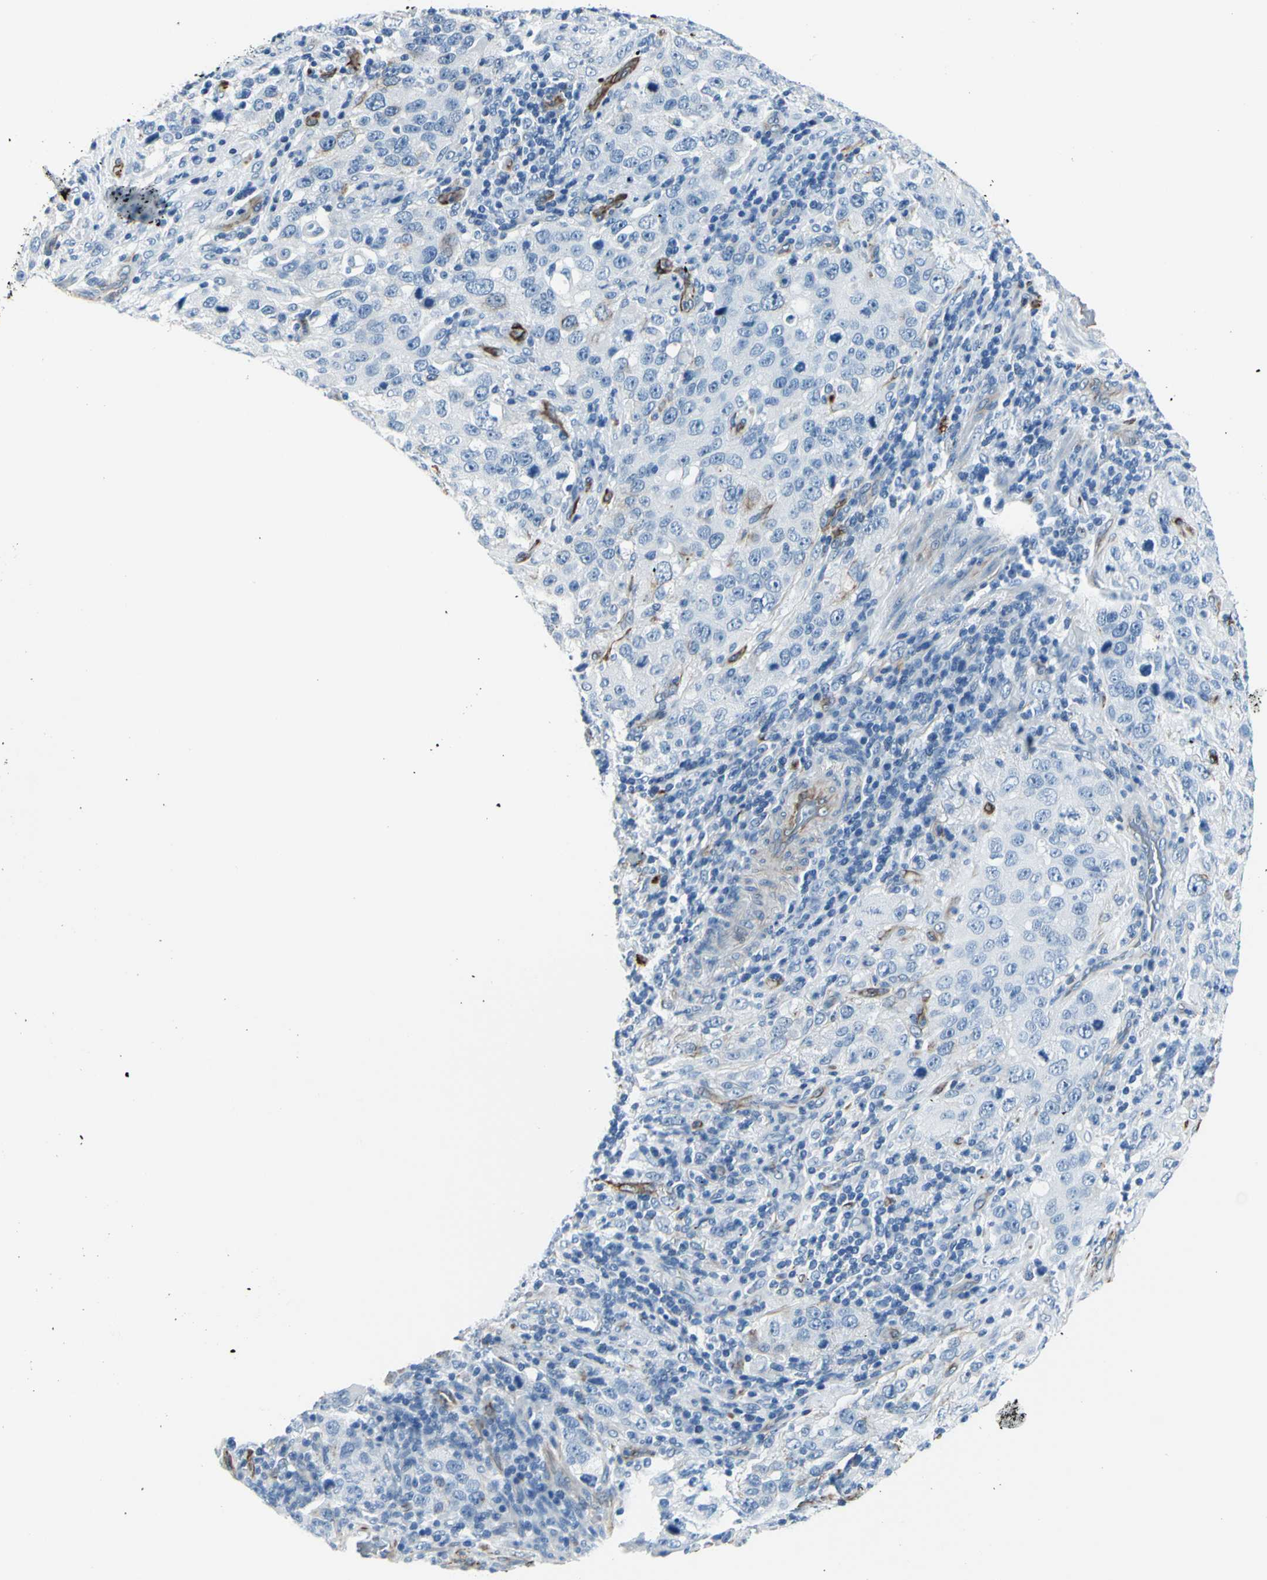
{"staining": {"intensity": "negative", "quantity": "none", "location": "none"}, "tissue": "stomach cancer", "cell_type": "Tumor cells", "image_type": "cancer", "snomed": [{"axis": "morphology", "description": "Normal tissue, NOS"}, {"axis": "morphology", "description": "Adenocarcinoma, NOS"}, {"axis": "topography", "description": "Stomach"}], "caption": "Stomach cancer (adenocarcinoma) was stained to show a protein in brown. There is no significant staining in tumor cells.", "gene": "PTH2R", "patient": {"sex": "male", "age": 48}}